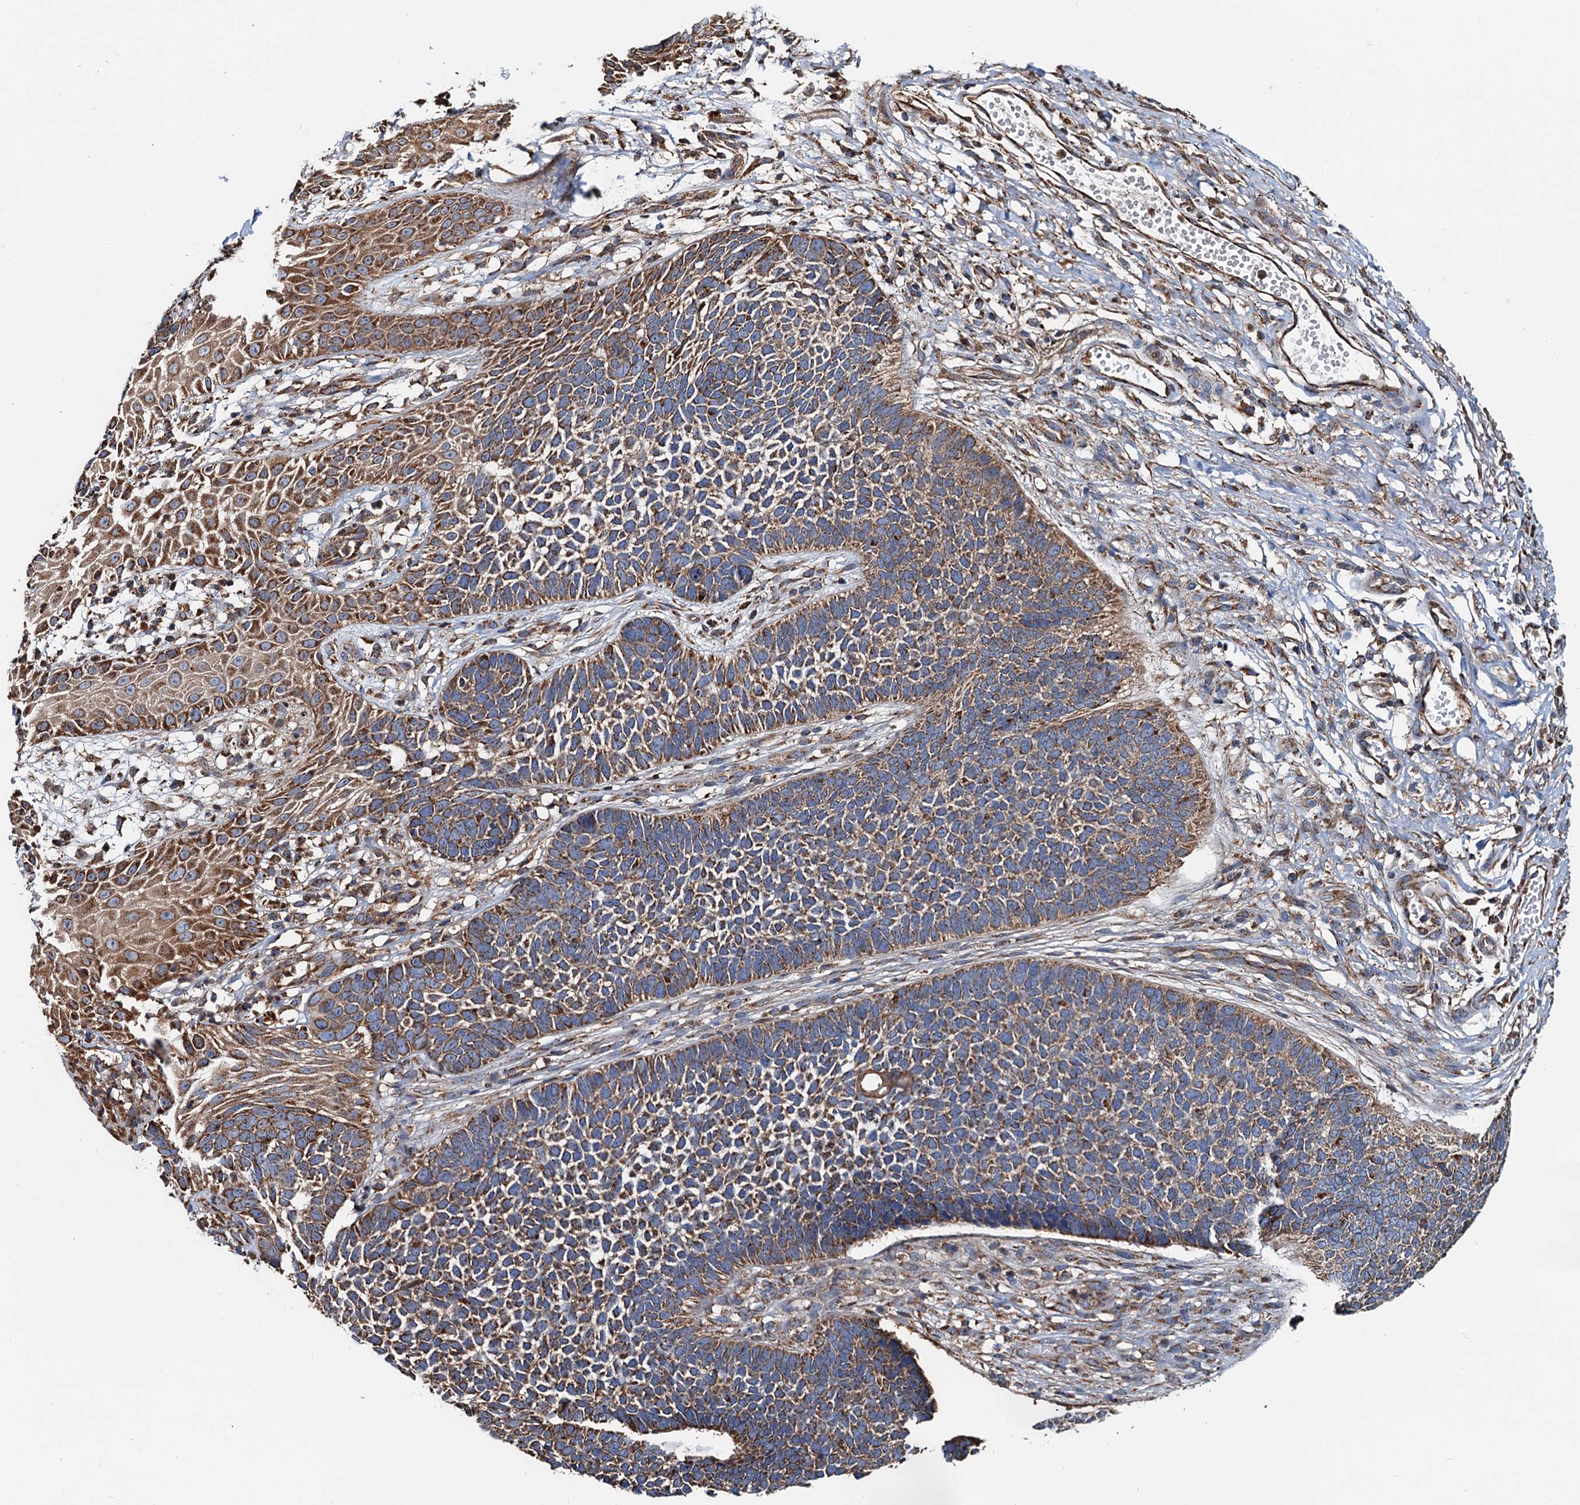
{"staining": {"intensity": "moderate", "quantity": ">75%", "location": "cytoplasmic/membranous"}, "tissue": "skin cancer", "cell_type": "Tumor cells", "image_type": "cancer", "snomed": [{"axis": "morphology", "description": "Basal cell carcinoma"}, {"axis": "topography", "description": "Skin"}], "caption": "There is medium levels of moderate cytoplasmic/membranous staining in tumor cells of basal cell carcinoma (skin), as demonstrated by immunohistochemical staining (brown color).", "gene": "AAGAB", "patient": {"sex": "female", "age": 84}}